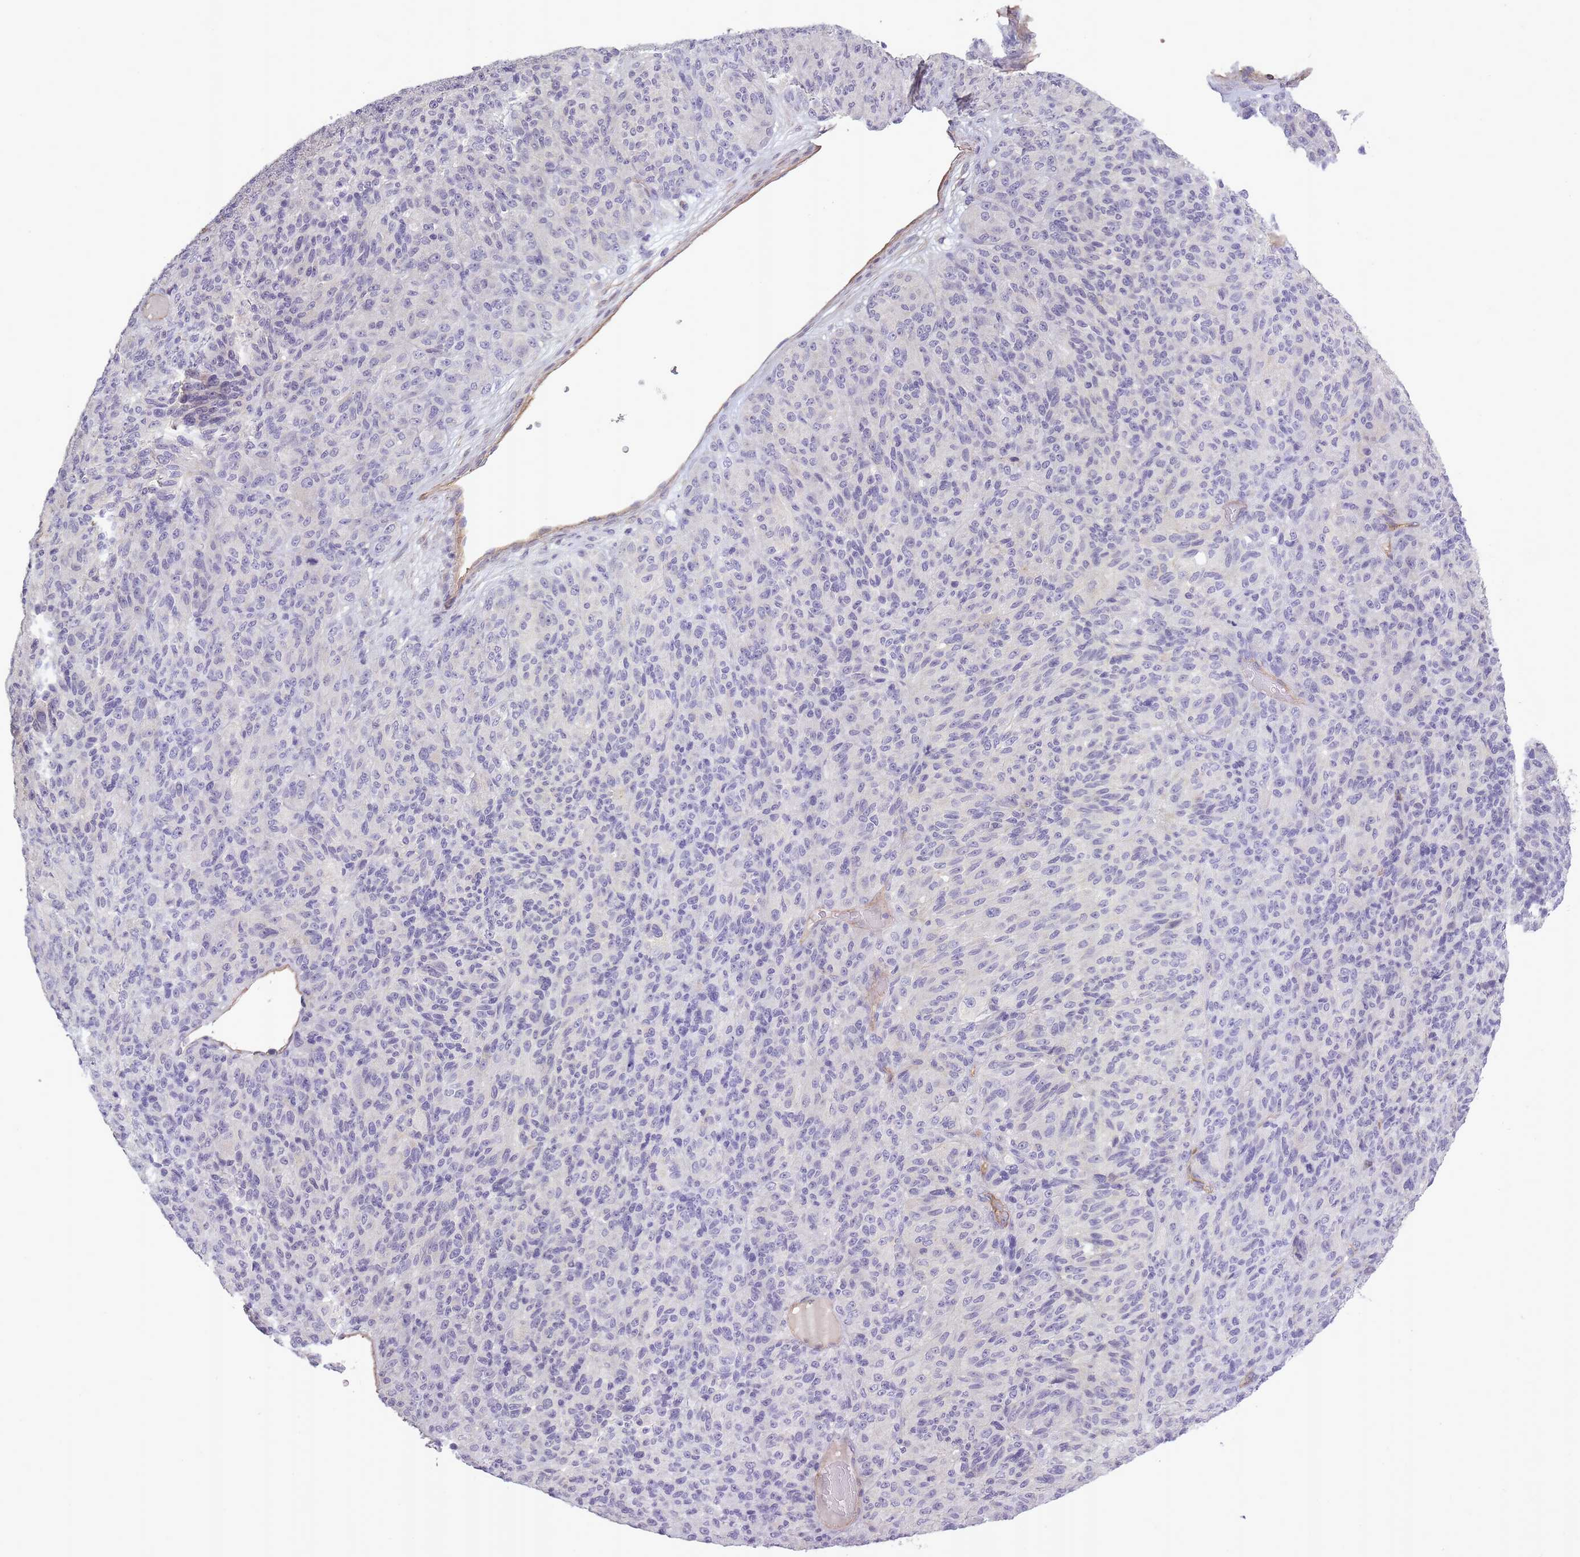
{"staining": {"intensity": "negative", "quantity": "none", "location": "none"}, "tissue": "melanoma", "cell_type": "Tumor cells", "image_type": "cancer", "snomed": [{"axis": "morphology", "description": "Malignant melanoma, Metastatic site"}, {"axis": "topography", "description": "Brain"}], "caption": "Immunohistochemistry (IHC) image of neoplastic tissue: human melanoma stained with DAB (3,3'-diaminobenzidine) reveals no significant protein positivity in tumor cells.", "gene": "SLC8A2", "patient": {"sex": "female", "age": 56}}